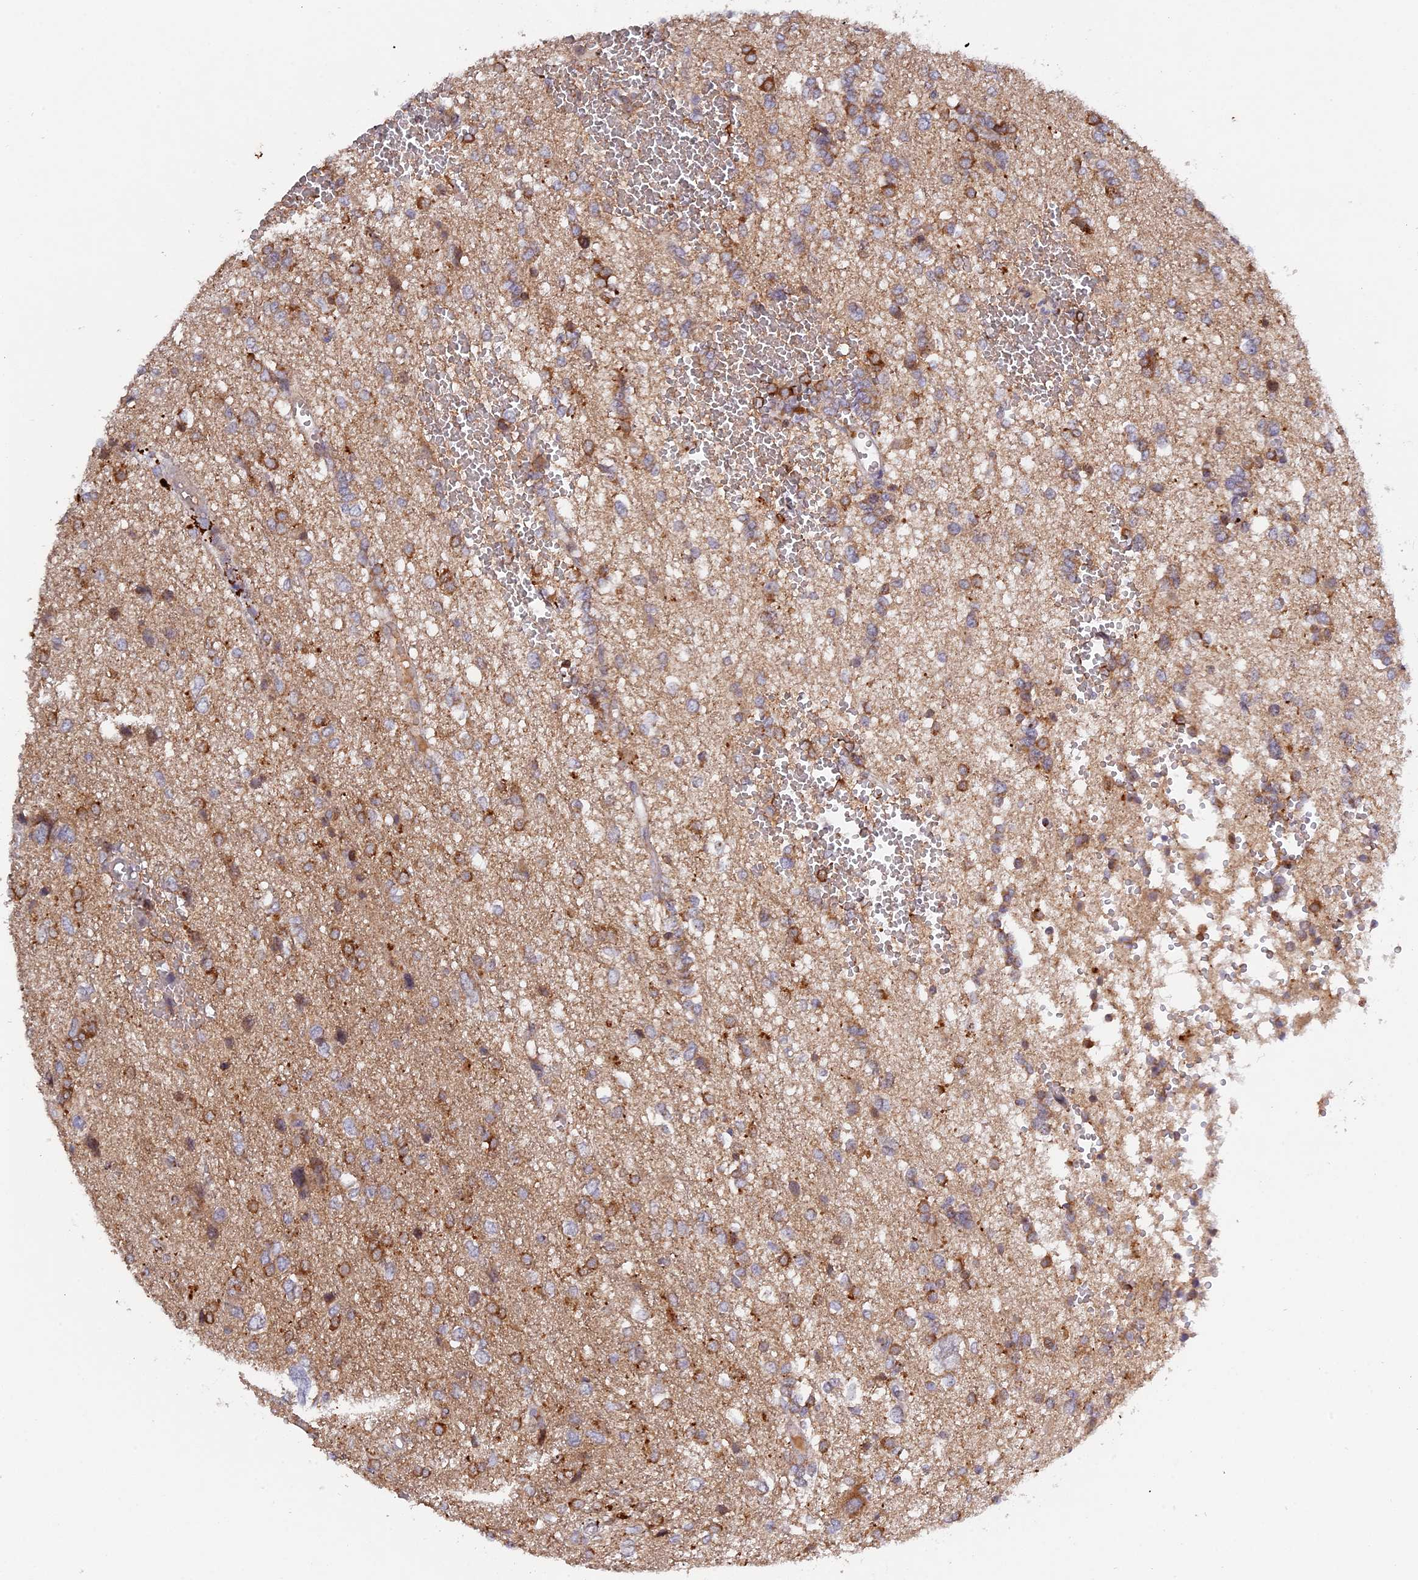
{"staining": {"intensity": "moderate", "quantity": "<25%", "location": "cytoplasmic/membranous"}, "tissue": "glioma", "cell_type": "Tumor cells", "image_type": "cancer", "snomed": [{"axis": "morphology", "description": "Glioma, malignant, High grade"}, {"axis": "topography", "description": "Brain"}], "caption": "Brown immunohistochemical staining in malignant glioma (high-grade) reveals moderate cytoplasmic/membranous staining in approximately <25% of tumor cells.", "gene": "MPV17L", "patient": {"sex": "female", "age": 59}}